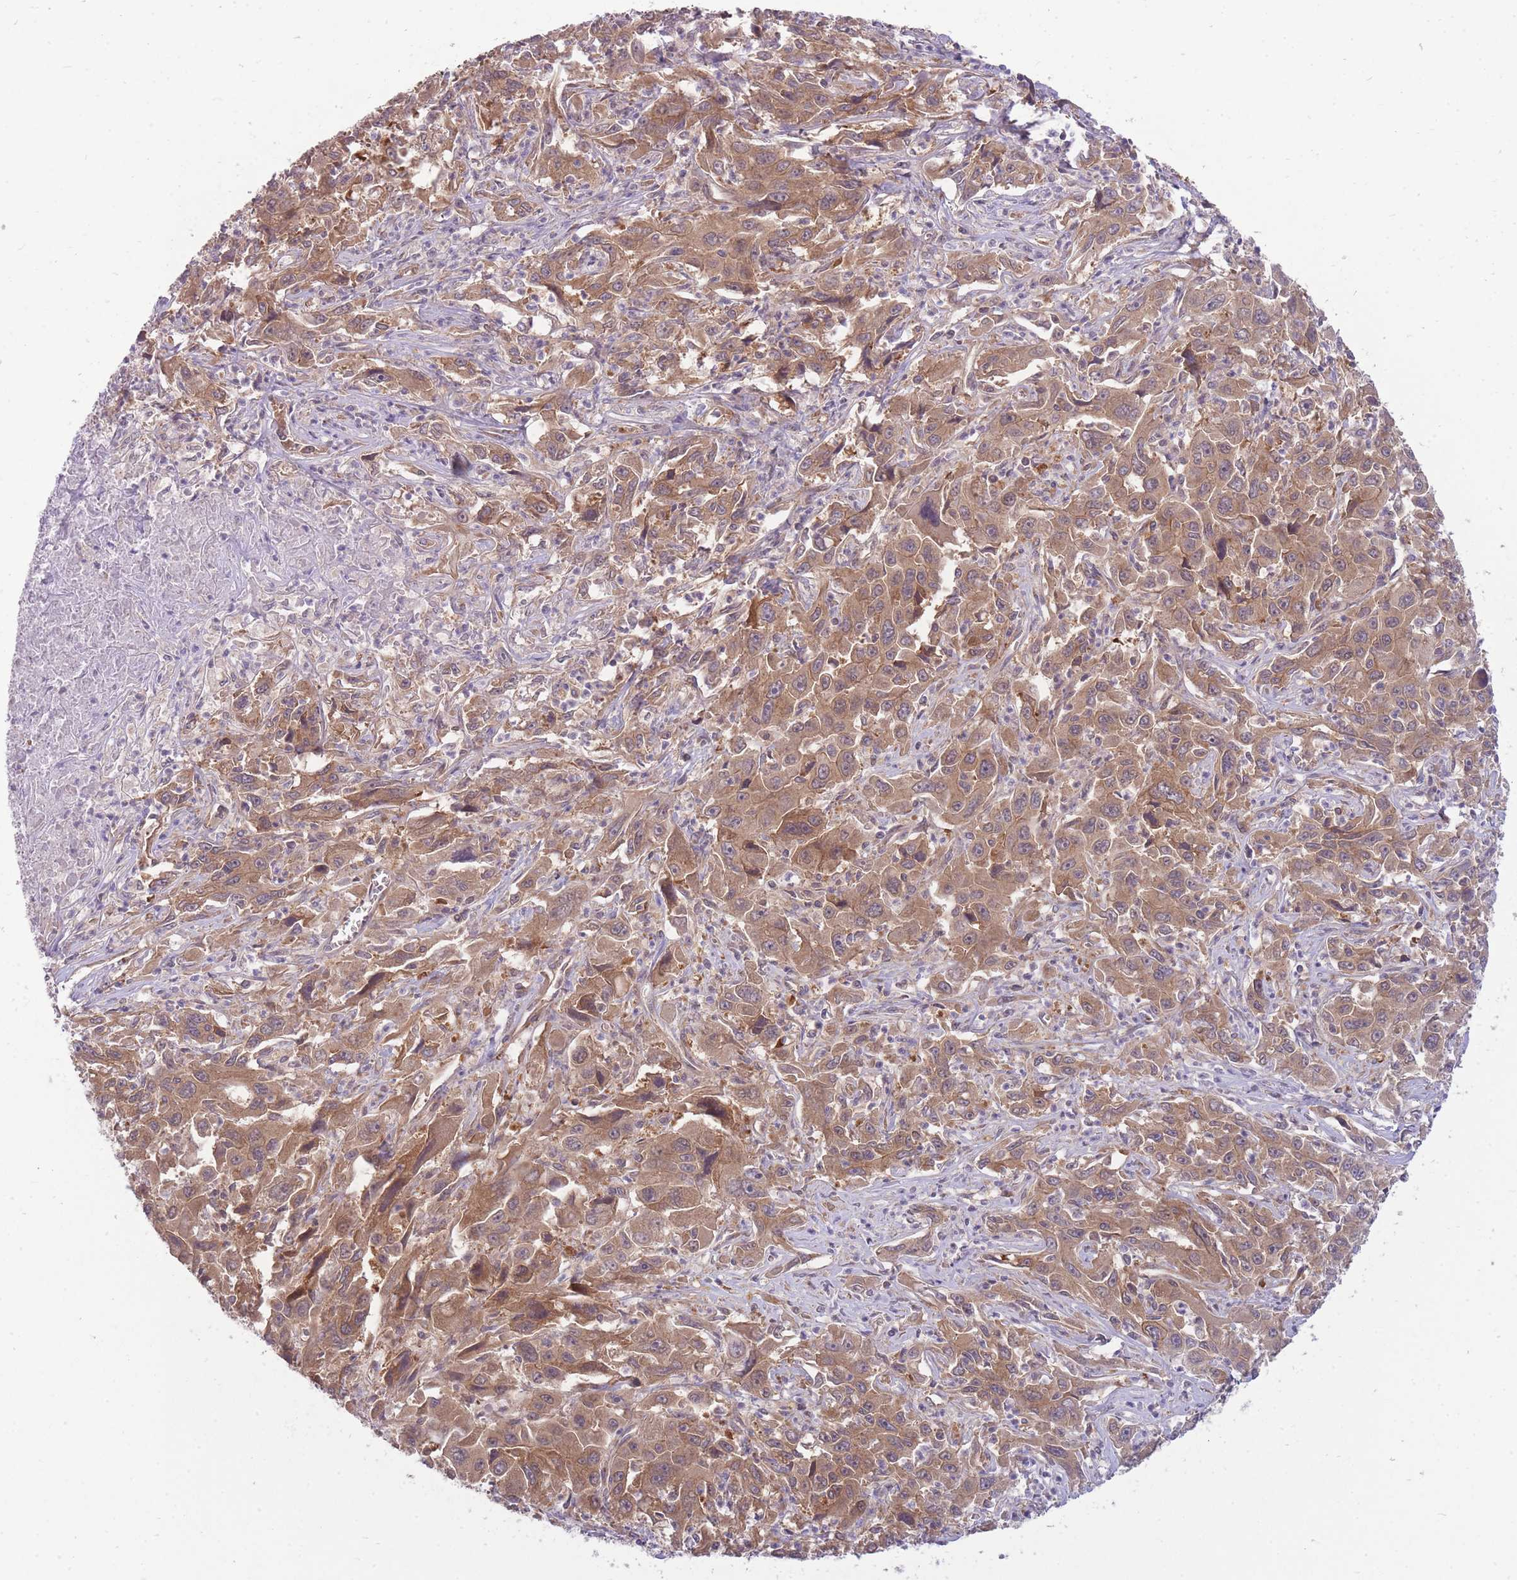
{"staining": {"intensity": "moderate", "quantity": ">75%", "location": "cytoplasmic/membranous"}, "tissue": "liver cancer", "cell_type": "Tumor cells", "image_type": "cancer", "snomed": [{"axis": "morphology", "description": "Carcinoma, Hepatocellular, NOS"}, {"axis": "topography", "description": "Liver"}], "caption": "Brown immunohistochemical staining in liver cancer reveals moderate cytoplasmic/membranous positivity in approximately >75% of tumor cells. (IHC, brightfield microscopy, high magnification).", "gene": "PFDN6", "patient": {"sex": "male", "age": 63}}